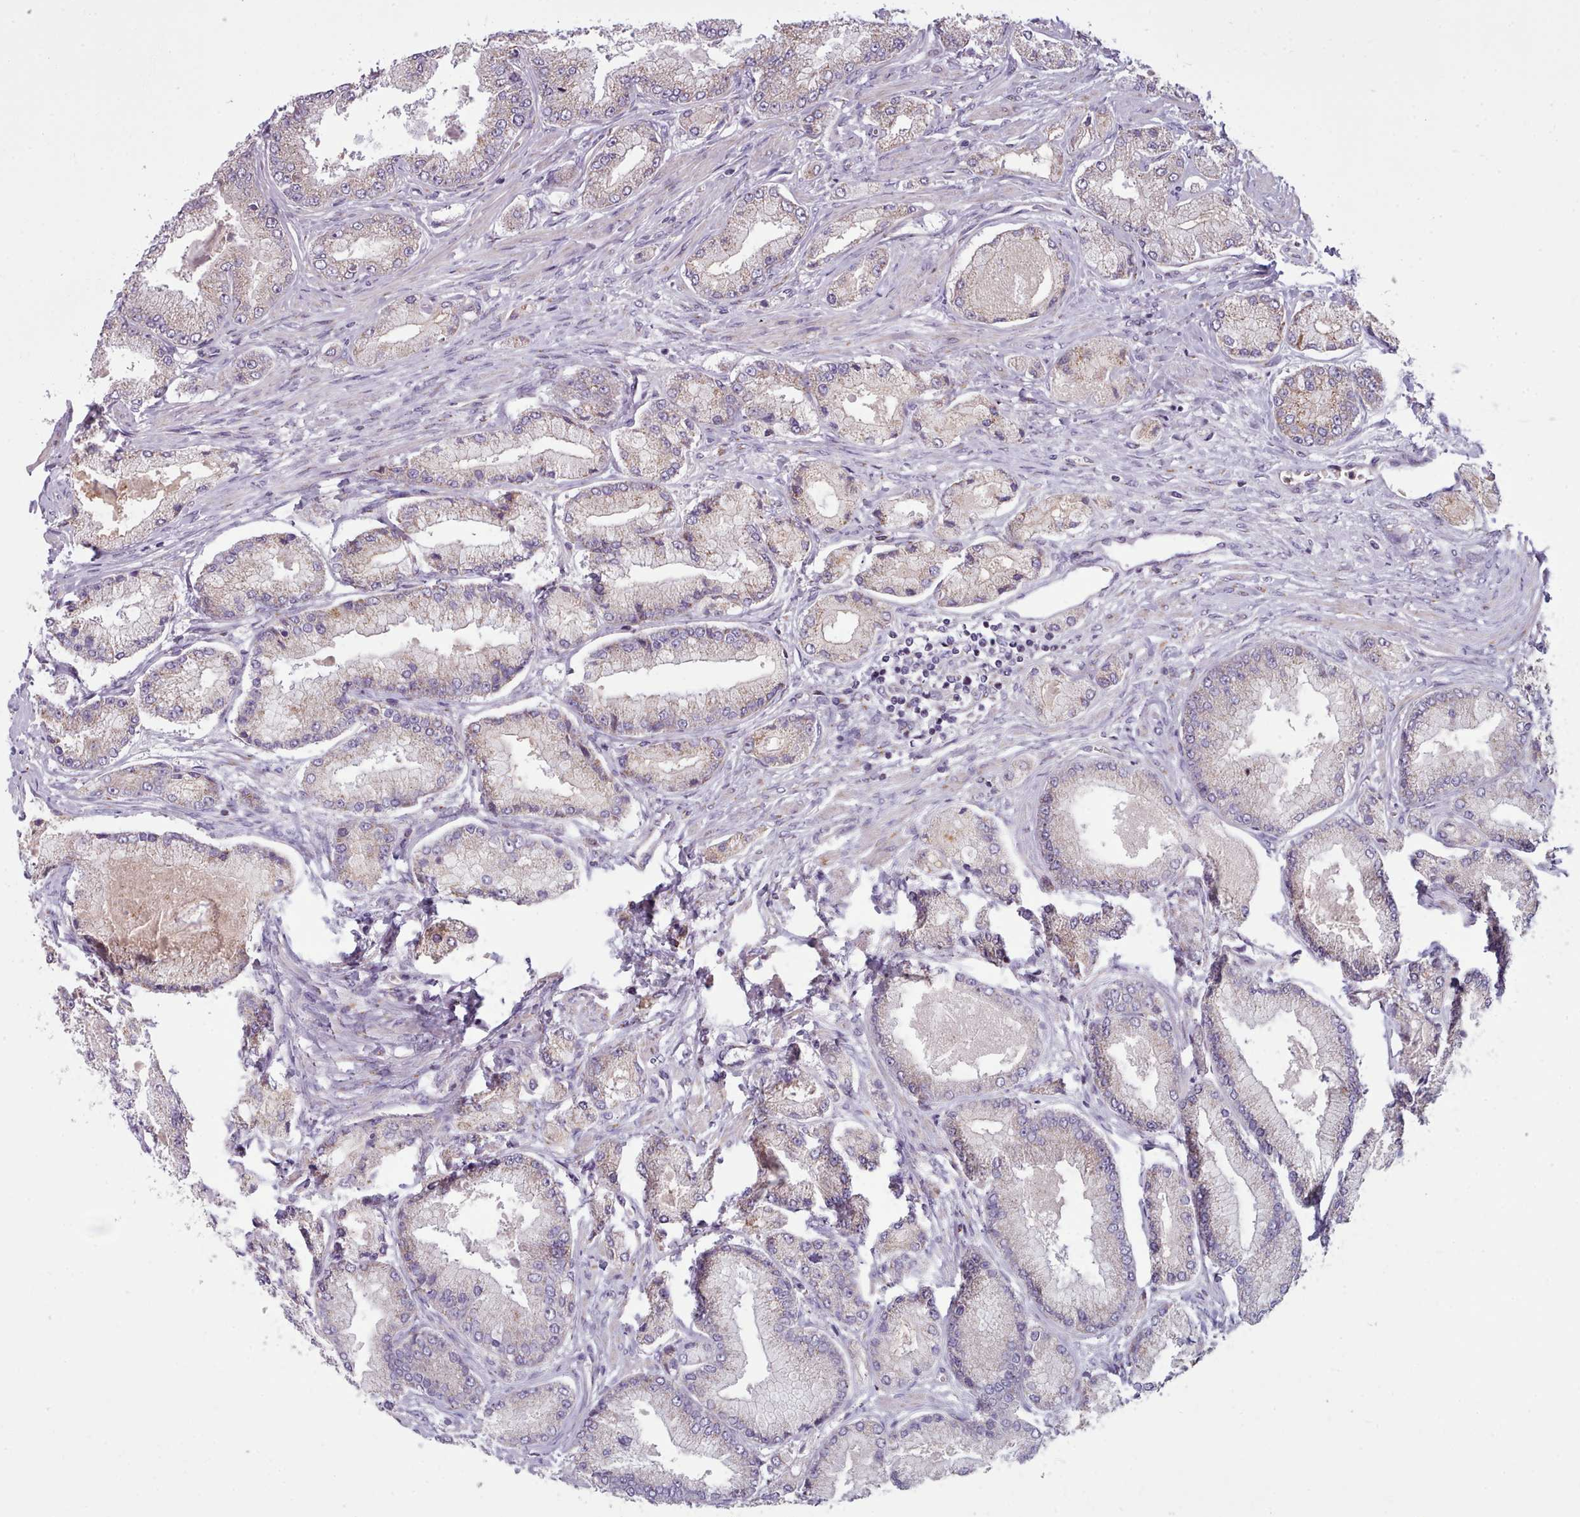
{"staining": {"intensity": "weak", "quantity": "<25%", "location": "cytoplasmic/membranous"}, "tissue": "prostate cancer", "cell_type": "Tumor cells", "image_type": "cancer", "snomed": [{"axis": "morphology", "description": "Adenocarcinoma, Low grade"}, {"axis": "topography", "description": "Prostate"}], "caption": "Prostate low-grade adenocarcinoma stained for a protein using IHC exhibits no expression tumor cells.", "gene": "SLC52A3", "patient": {"sex": "male", "age": 74}}